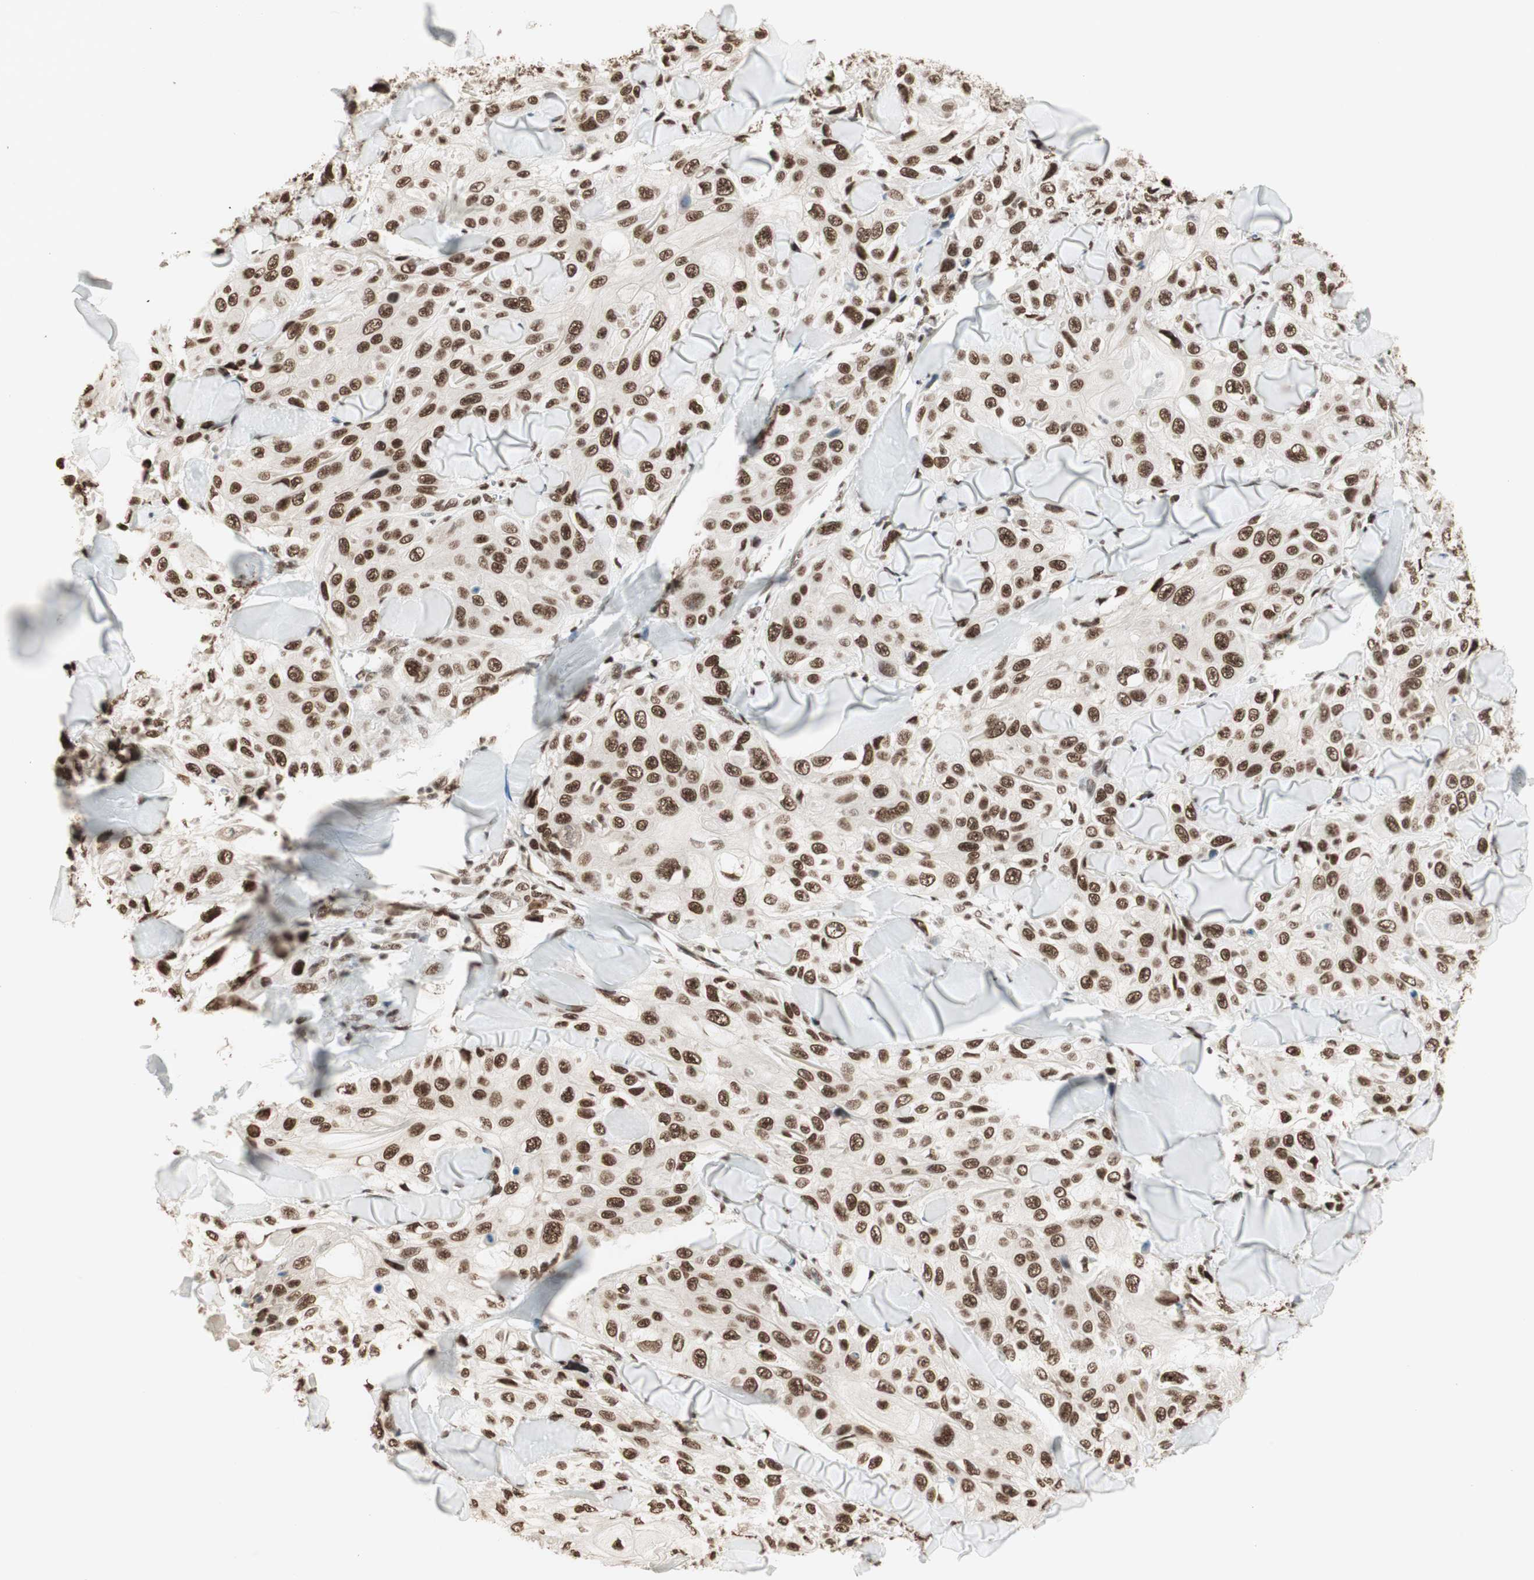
{"staining": {"intensity": "strong", "quantity": ">75%", "location": "nuclear"}, "tissue": "skin cancer", "cell_type": "Tumor cells", "image_type": "cancer", "snomed": [{"axis": "morphology", "description": "Squamous cell carcinoma, NOS"}, {"axis": "topography", "description": "Skin"}], "caption": "Protein expression analysis of skin squamous cell carcinoma exhibits strong nuclear staining in about >75% of tumor cells.", "gene": "SMARCE1", "patient": {"sex": "male", "age": 86}}